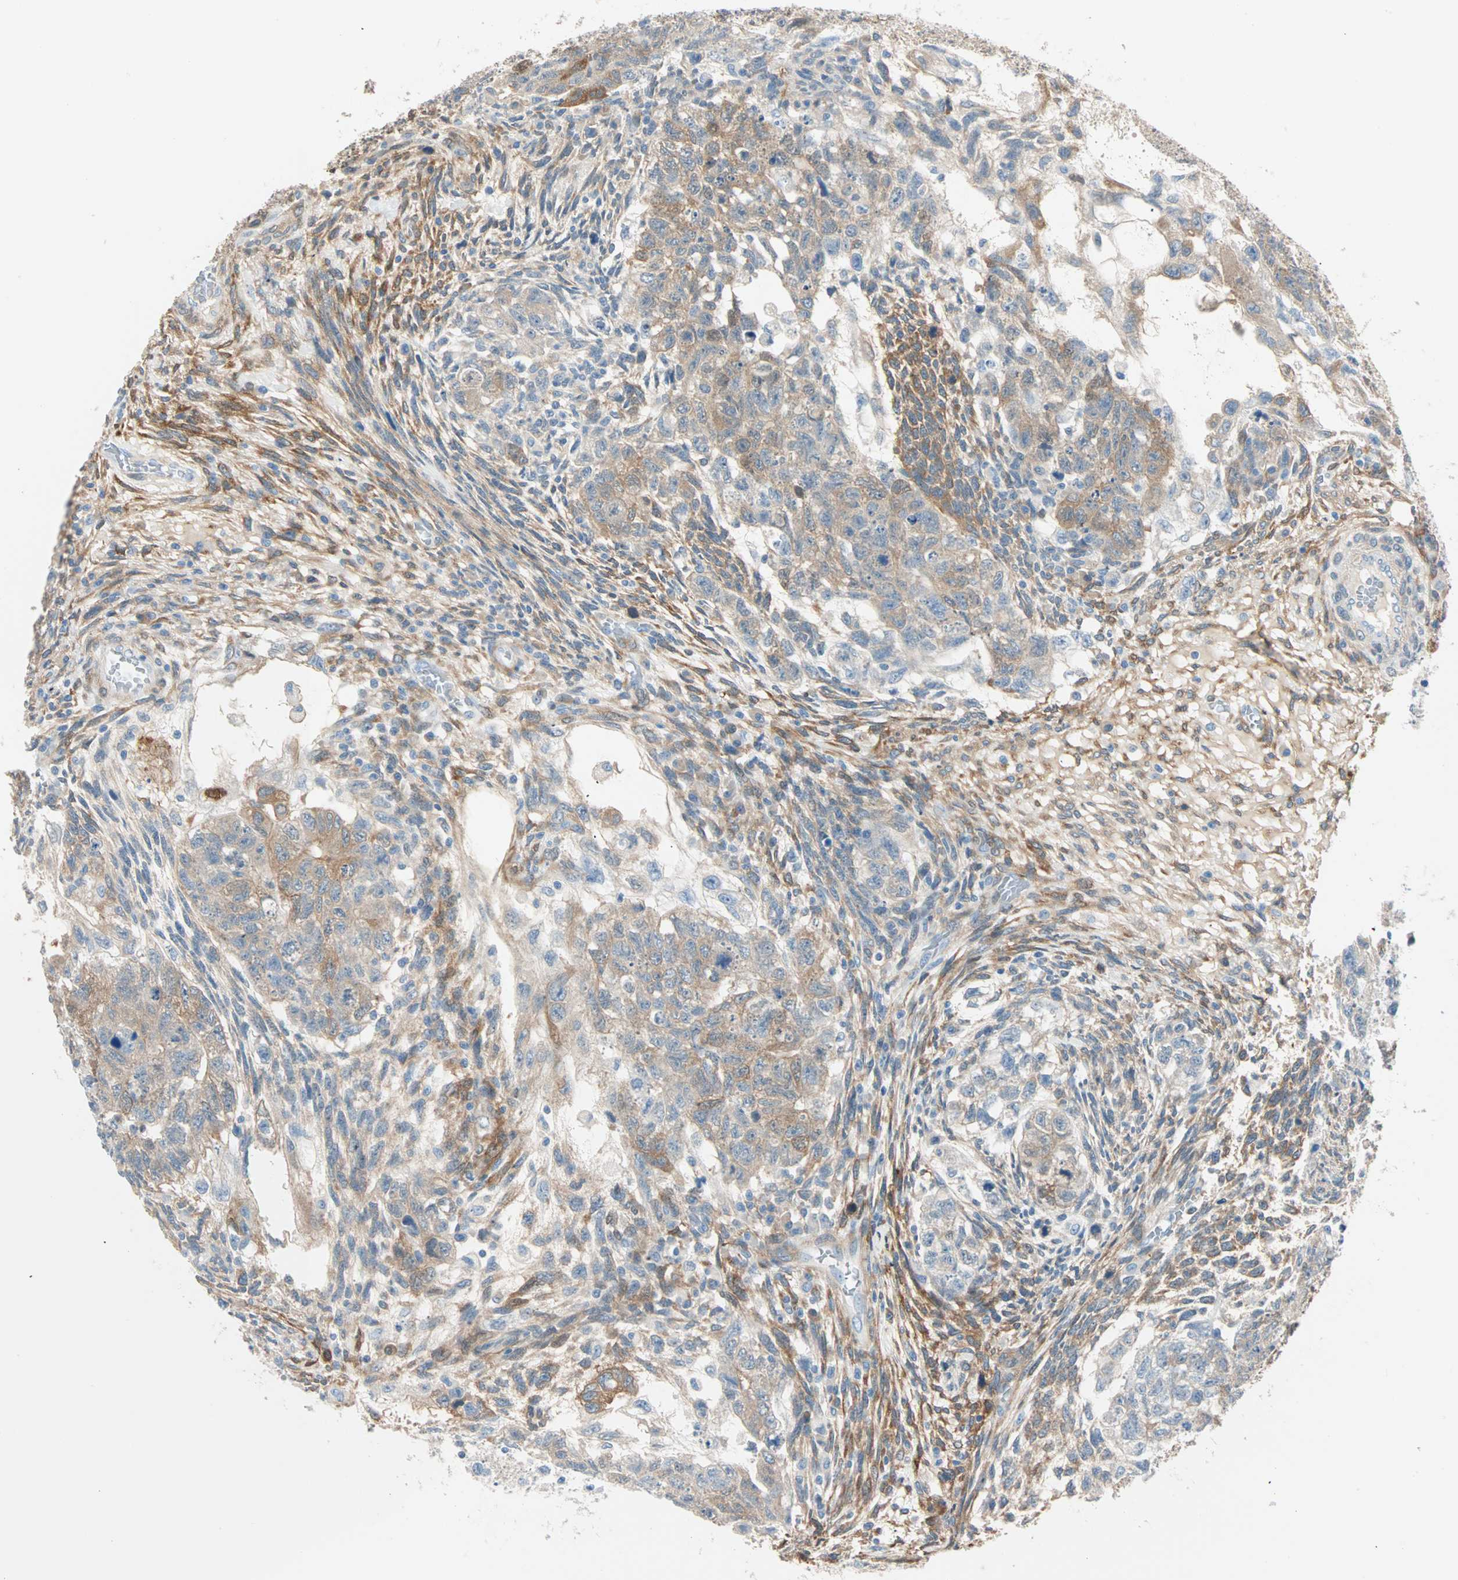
{"staining": {"intensity": "moderate", "quantity": ">75%", "location": "cytoplasmic/membranous"}, "tissue": "testis cancer", "cell_type": "Tumor cells", "image_type": "cancer", "snomed": [{"axis": "morphology", "description": "Normal tissue, NOS"}, {"axis": "morphology", "description": "Carcinoma, Embryonal, NOS"}, {"axis": "topography", "description": "Testis"}], "caption": "This photomicrograph reveals immunohistochemistry (IHC) staining of human testis embryonal carcinoma, with medium moderate cytoplasmic/membranous expression in about >75% of tumor cells.", "gene": "ATF6", "patient": {"sex": "male", "age": 36}}